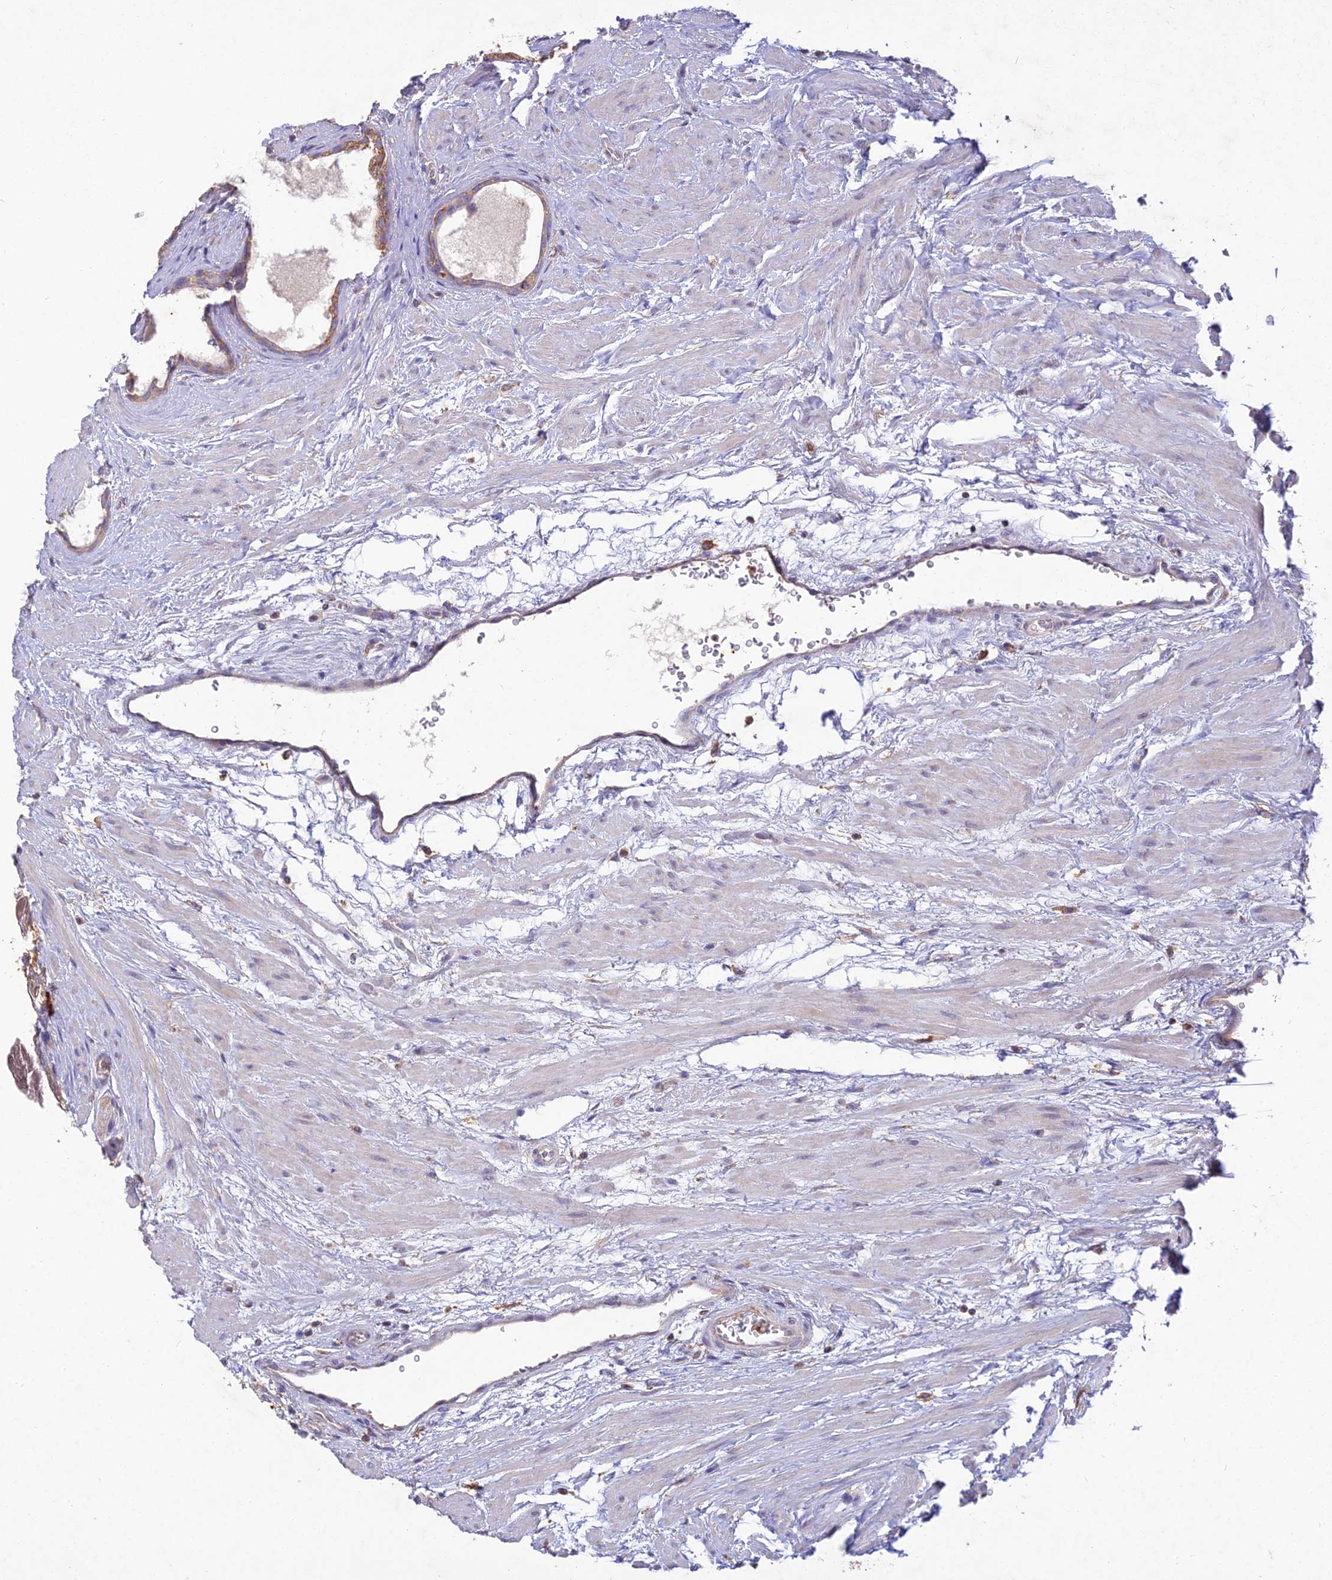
{"staining": {"intensity": "moderate", "quantity": ">75%", "location": "cytoplasmic/membranous"}, "tissue": "prostate", "cell_type": "Glandular cells", "image_type": "normal", "snomed": [{"axis": "morphology", "description": "Normal tissue, NOS"}, {"axis": "topography", "description": "Prostate"}], "caption": "A high-resolution photomicrograph shows IHC staining of unremarkable prostate, which displays moderate cytoplasmic/membranous positivity in approximately >75% of glandular cells.", "gene": "NXNL2", "patient": {"sex": "male", "age": 48}}